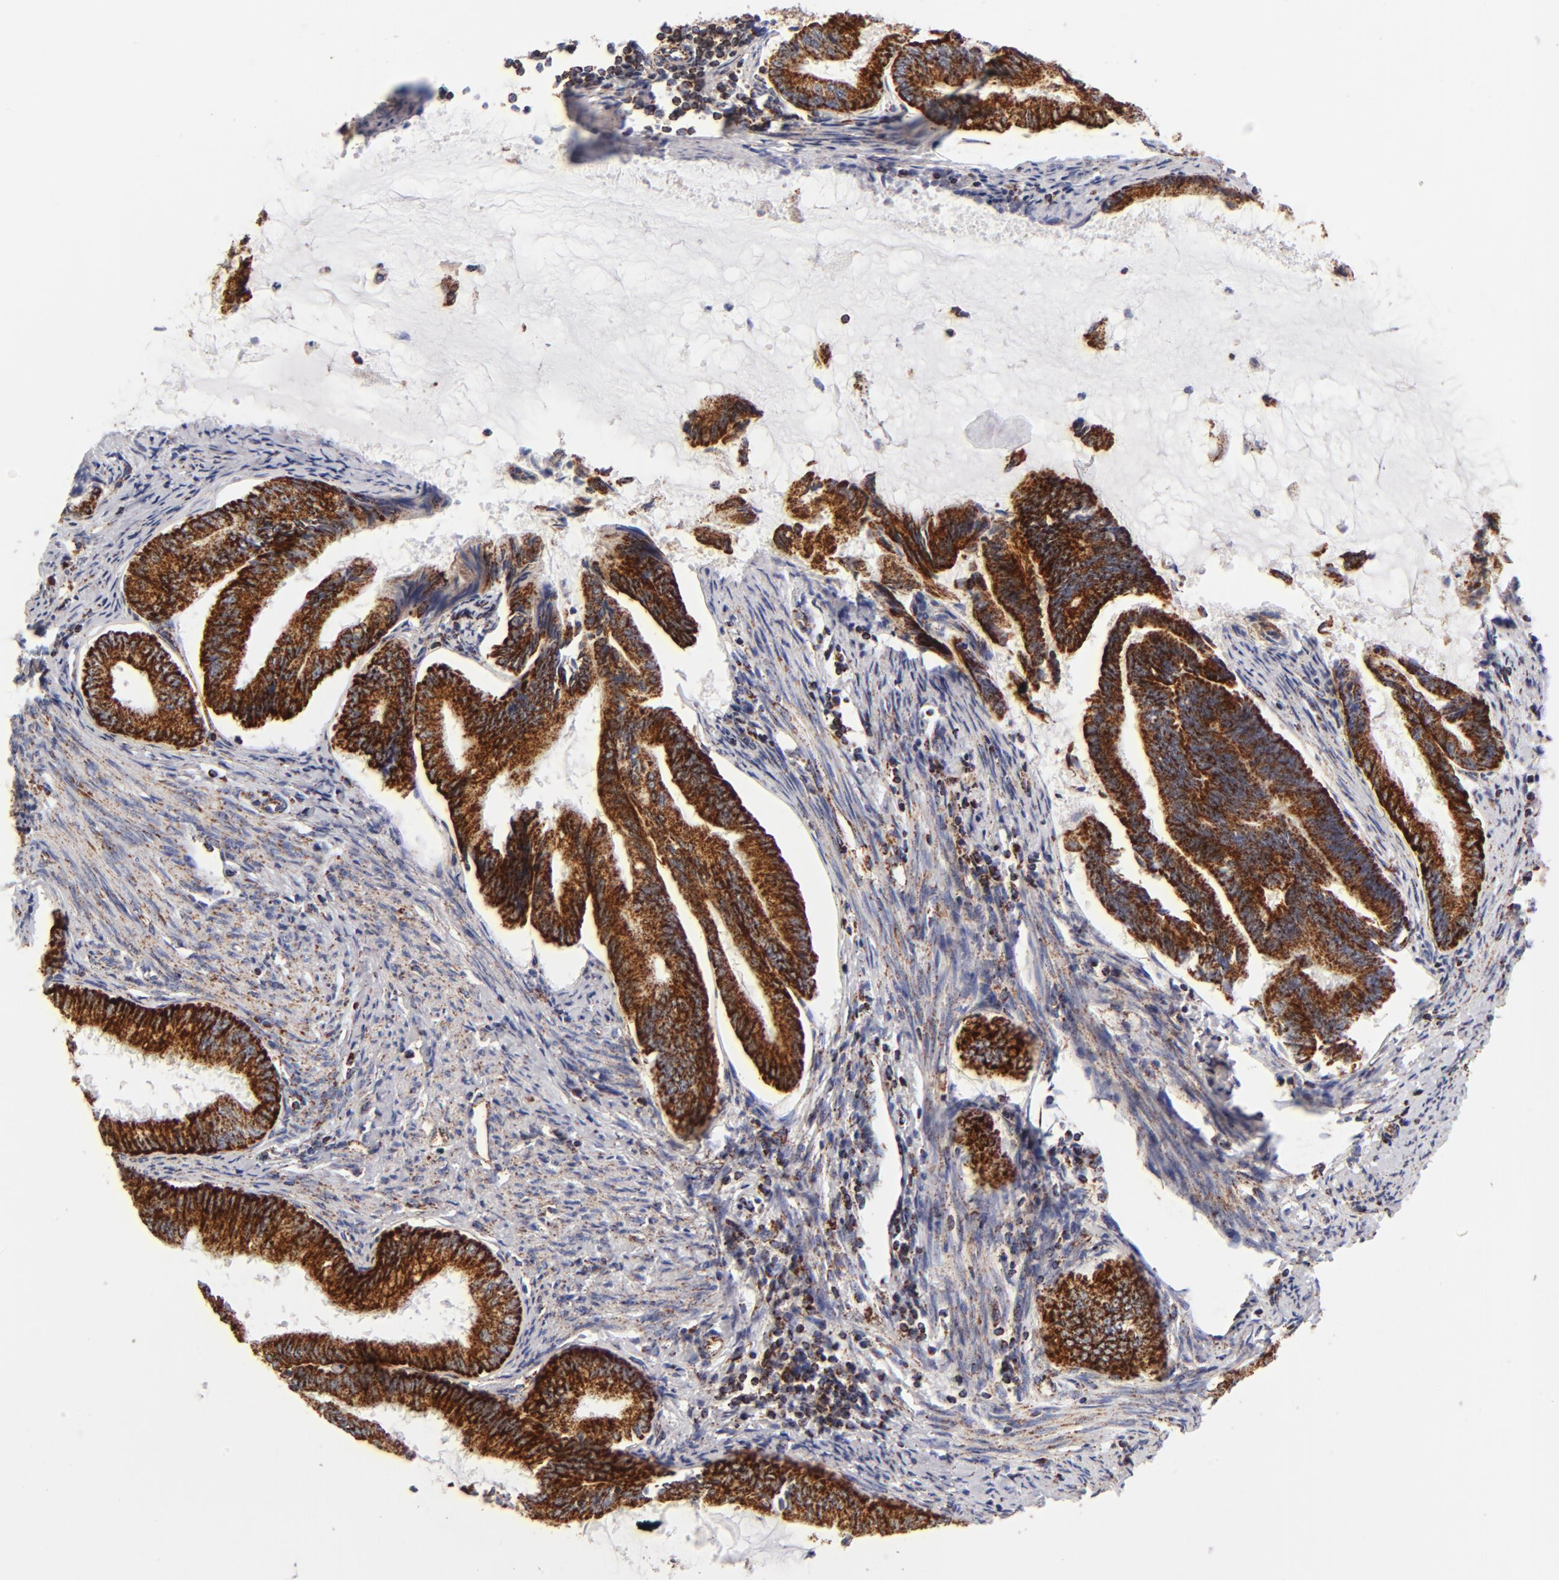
{"staining": {"intensity": "strong", "quantity": ">75%", "location": "cytoplasmic/membranous"}, "tissue": "endometrial cancer", "cell_type": "Tumor cells", "image_type": "cancer", "snomed": [{"axis": "morphology", "description": "Adenocarcinoma, NOS"}, {"axis": "topography", "description": "Endometrium"}], "caption": "Protein analysis of endometrial cancer tissue shows strong cytoplasmic/membranous expression in approximately >75% of tumor cells.", "gene": "ECHS1", "patient": {"sex": "female", "age": 86}}